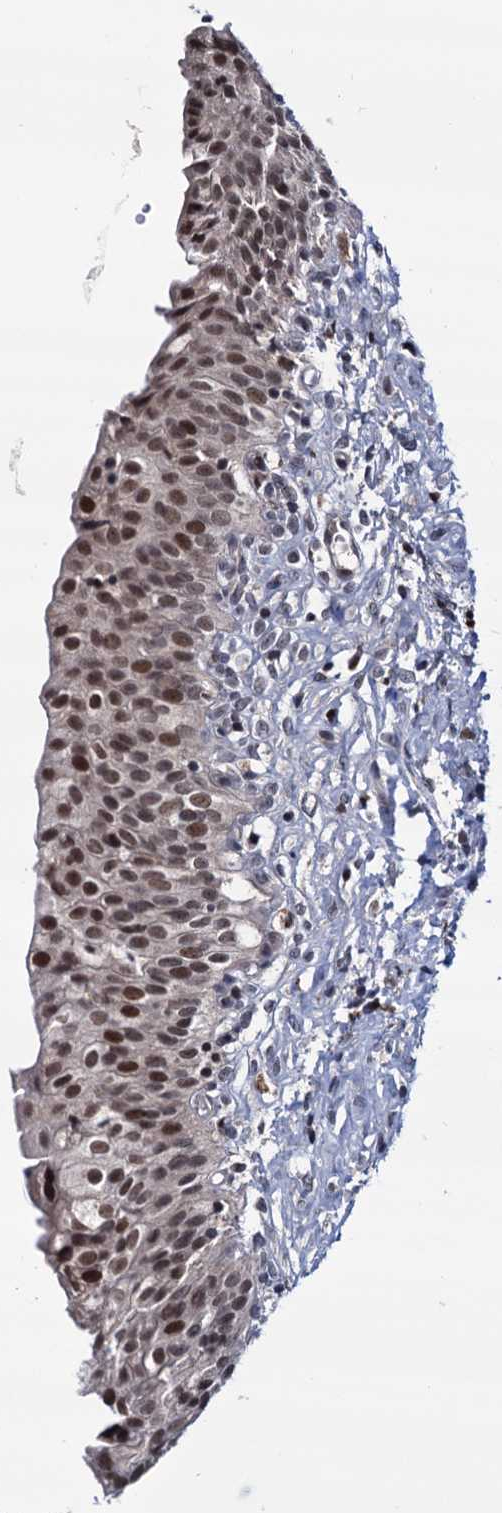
{"staining": {"intensity": "moderate", "quantity": ">75%", "location": "nuclear"}, "tissue": "urinary bladder", "cell_type": "Urothelial cells", "image_type": "normal", "snomed": [{"axis": "morphology", "description": "Normal tissue, NOS"}, {"axis": "topography", "description": "Urinary bladder"}], "caption": "Protein staining of benign urinary bladder reveals moderate nuclear expression in about >75% of urothelial cells.", "gene": "RNASEH2B", "patient": {"sex": "male", "age": 55}}